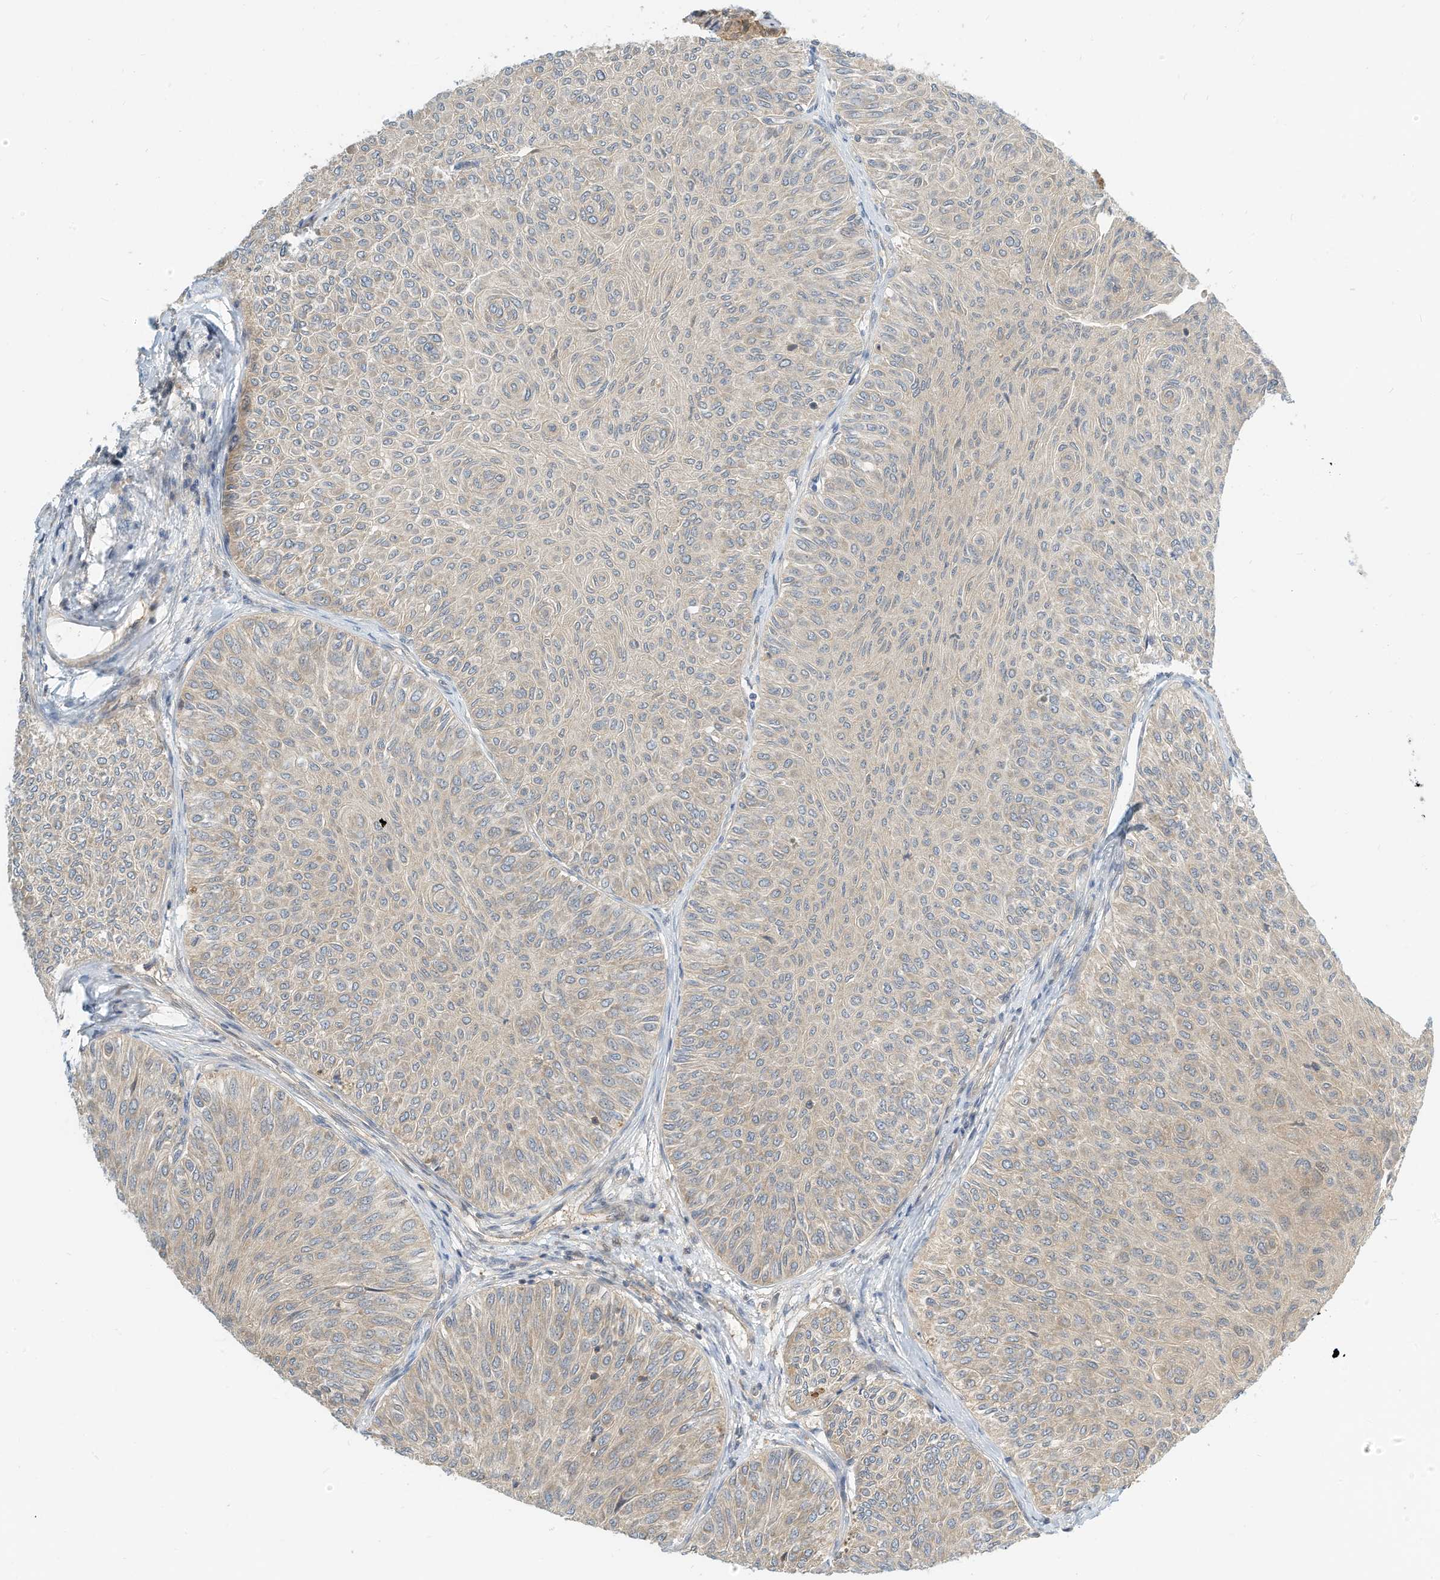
{"staining": {"intensity": "weak", "quantity": "25%-75%", "location": "cytoplasmic/membranous"}, "tissue": "urothelial cancer", "cell_type": "Tumor cells", "image_type": "cancer", "snomed": [{"axis": "morphology", "description": "Urothelial carcinoma, Low grade"}, {"axis": "topography", "description": "Urinary bladder"}], "caption": "Immunohistochemistry (DAB) staining of low-grade urothelial carcinoma exhibits weak cytoplasmic/membranous protein staining in about 25%-75% of tumor cells. (DAB (3,3'-diaminobenzidine) = brown stain, brightfield microscopy at high magnification).", "gene": "OFD1", "patient": {"sex": "male", "age": 78}}